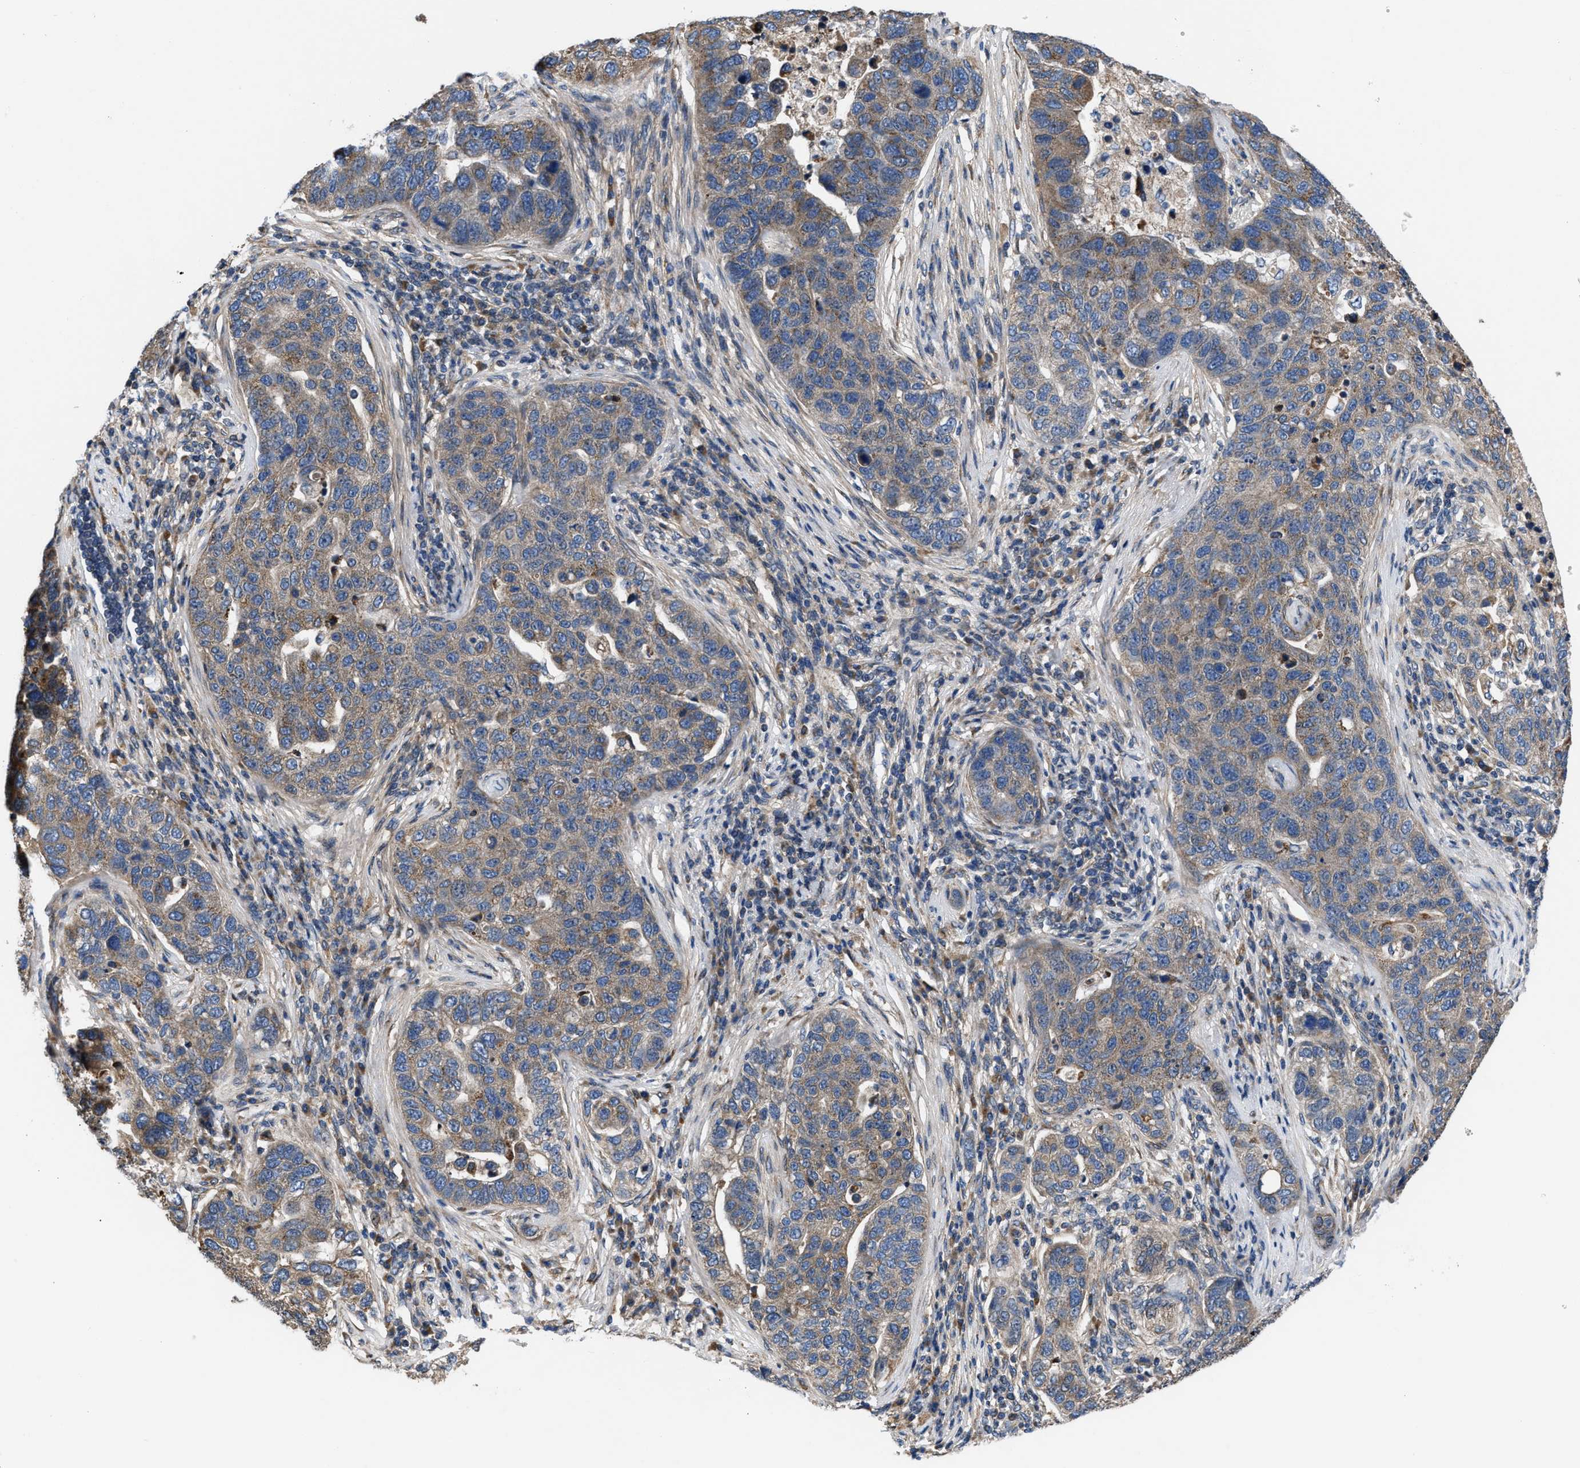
{"staining": {"intensity": "moderate", "quantity": ">75%", "location": "cytoplasmic/membranous"}, "tissue": "pancreatic cancer", "cell_type": "Tumor cells", "image_type": "cancer", "snomed": [{"axis": "morphology", "description": "Adenocarcinoma, NOS"}, {"axis": "topography", "description": "Pancreas"}], "caption": "A brown stain labels moderate cytoplasmic/membranous expression of a protein in adenocarcinoma (pancreatic) tumor cells.", "gene": "CEP128", "patient": {"sex": "female", "age": 61}}